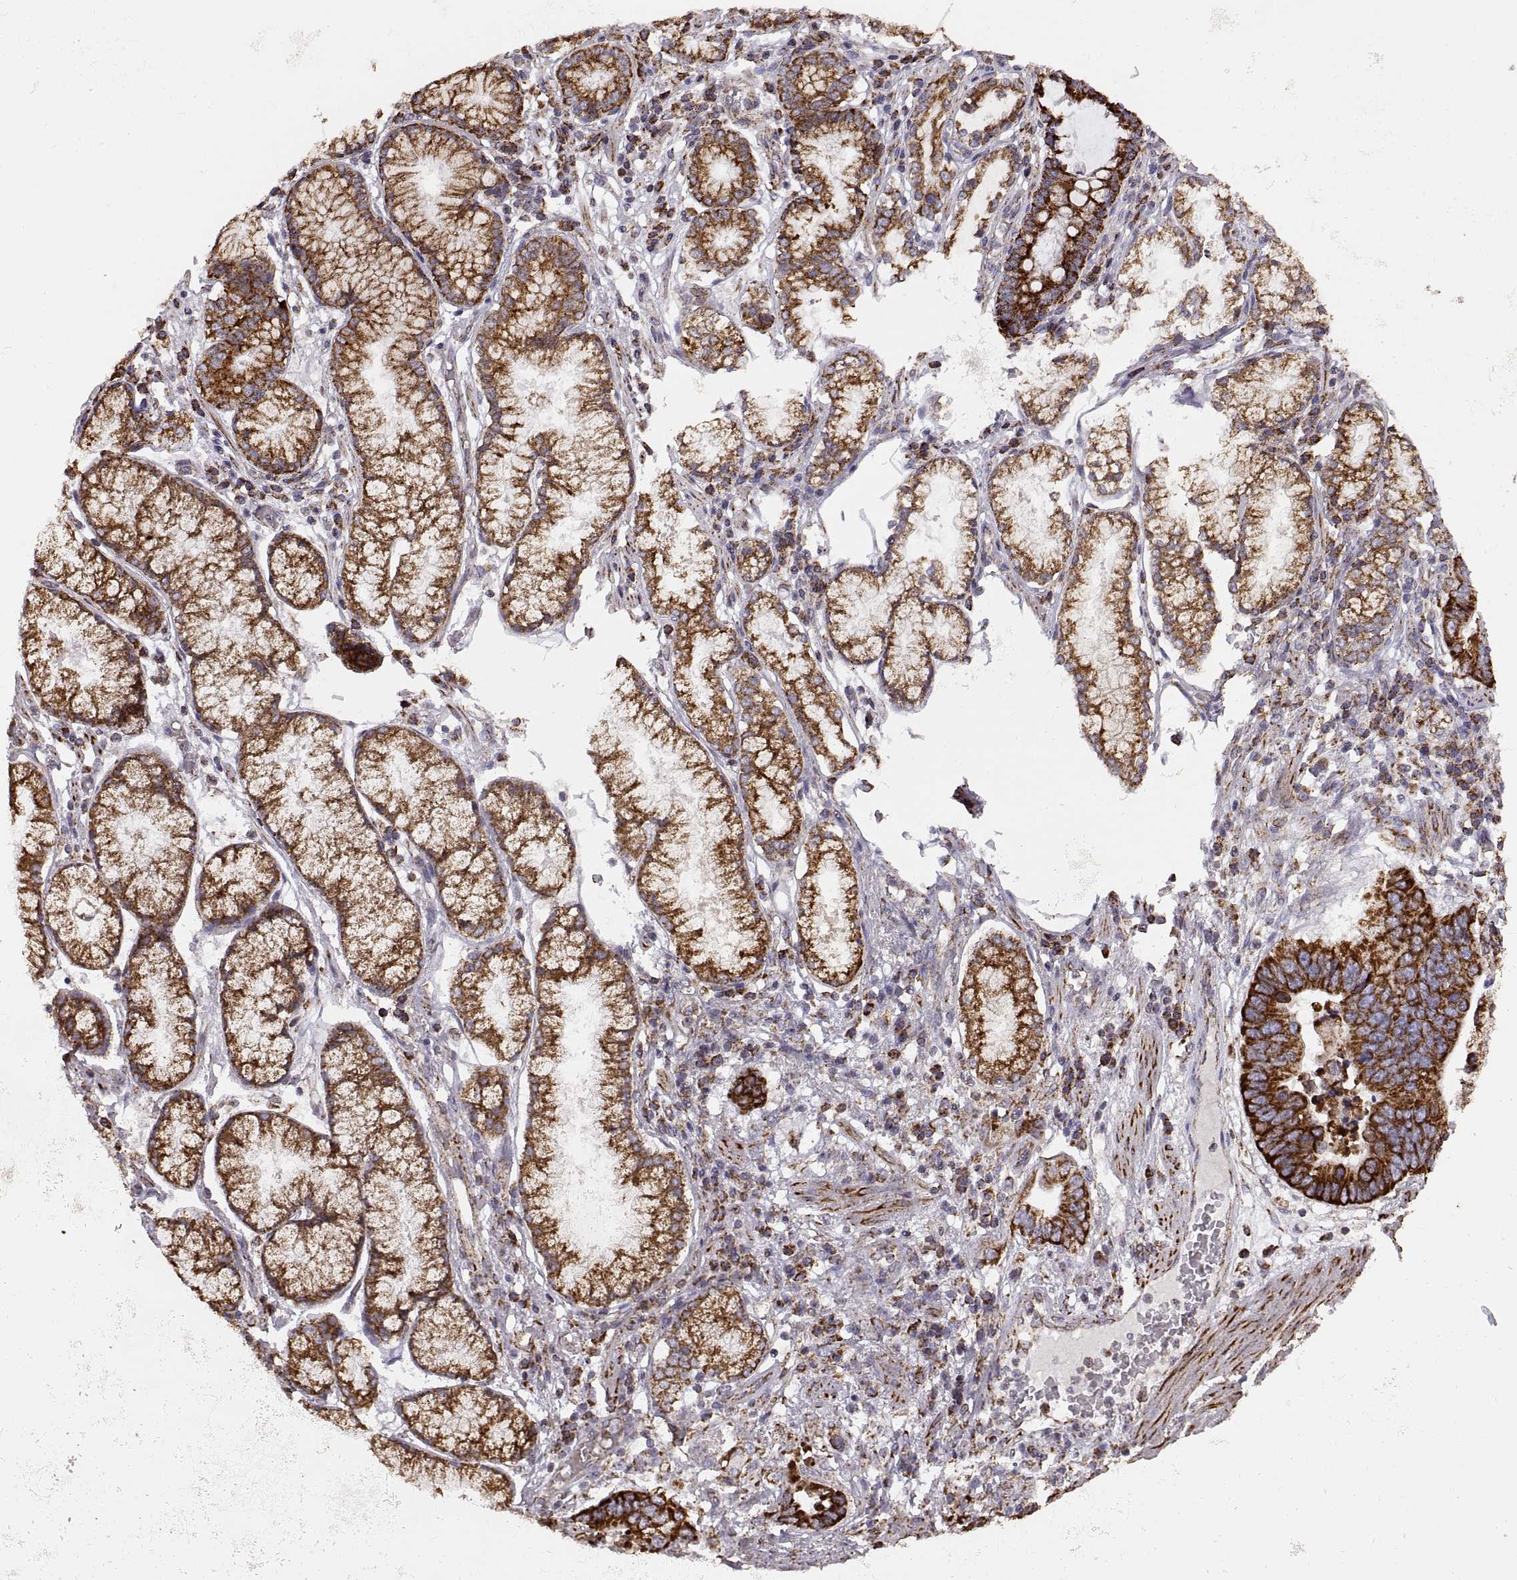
{"staining": {"intensity": "strong", "quantity": ">75%", "location": "cytoplasmic/membranous"}, "tissue": "stomach cancer", "cell_type": "Tumor cells", "image_type": "cancer", "snomed": [{"axis": "morphology", "description": "Adenocarcinoma, NOS"}, {"axis": "topography", "description": "Stomach"}], "caption": "Stomach adenocarcinoma was stained to show a protein in brown. There is high levels of strong cytoplasmic/membranous staining in approximately >75% of tumor cells.", "gene": "ARSD", "patient": {"sex": "male", "age": 84}}